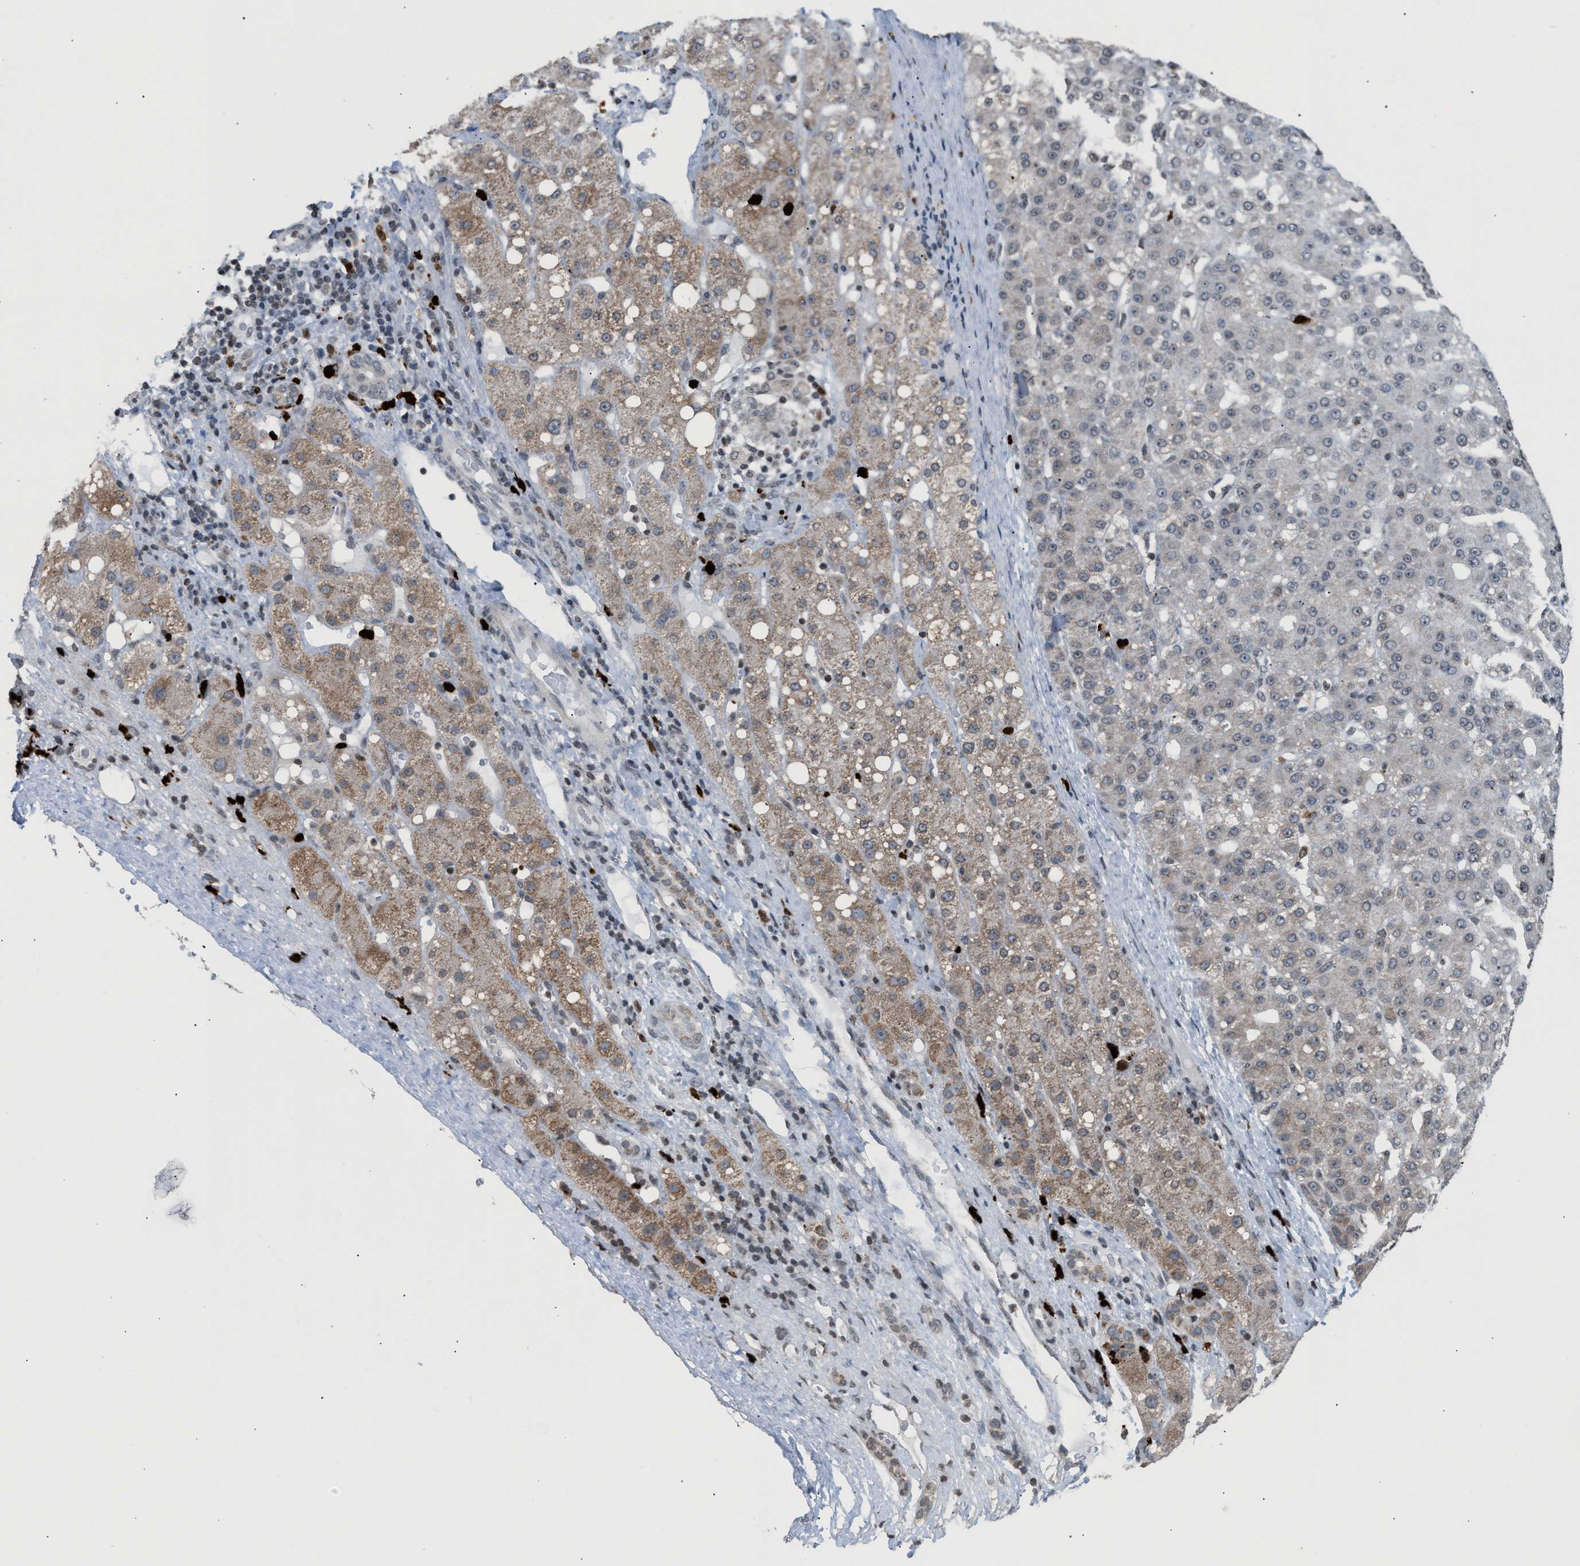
{"staining": {"intensity": "weak", "quantity": "25%-75%", "location": "cytoplasmic/membranous"}, "tissue": "liver cancer", "cell_type": "Tumor cells", "image_type": "cancer", "snomed": [{"axis": "morphology", "description": "Carcinoma, Hepatocellular, NOS"}, {"axis": "topography", "description": "Liver"}], "caption": "Immunohistochemical staining of human liver cancer exhibits weak cytoplasmic/membranous protein staining in approximately 25%-75% of tumor cells. (DAB (3,3'-diaminobenzidine) IHC with brightfield microscopy, high magnification).", "gene": "PRUNE2", "patient": {"sex": "male", "age": 67}}